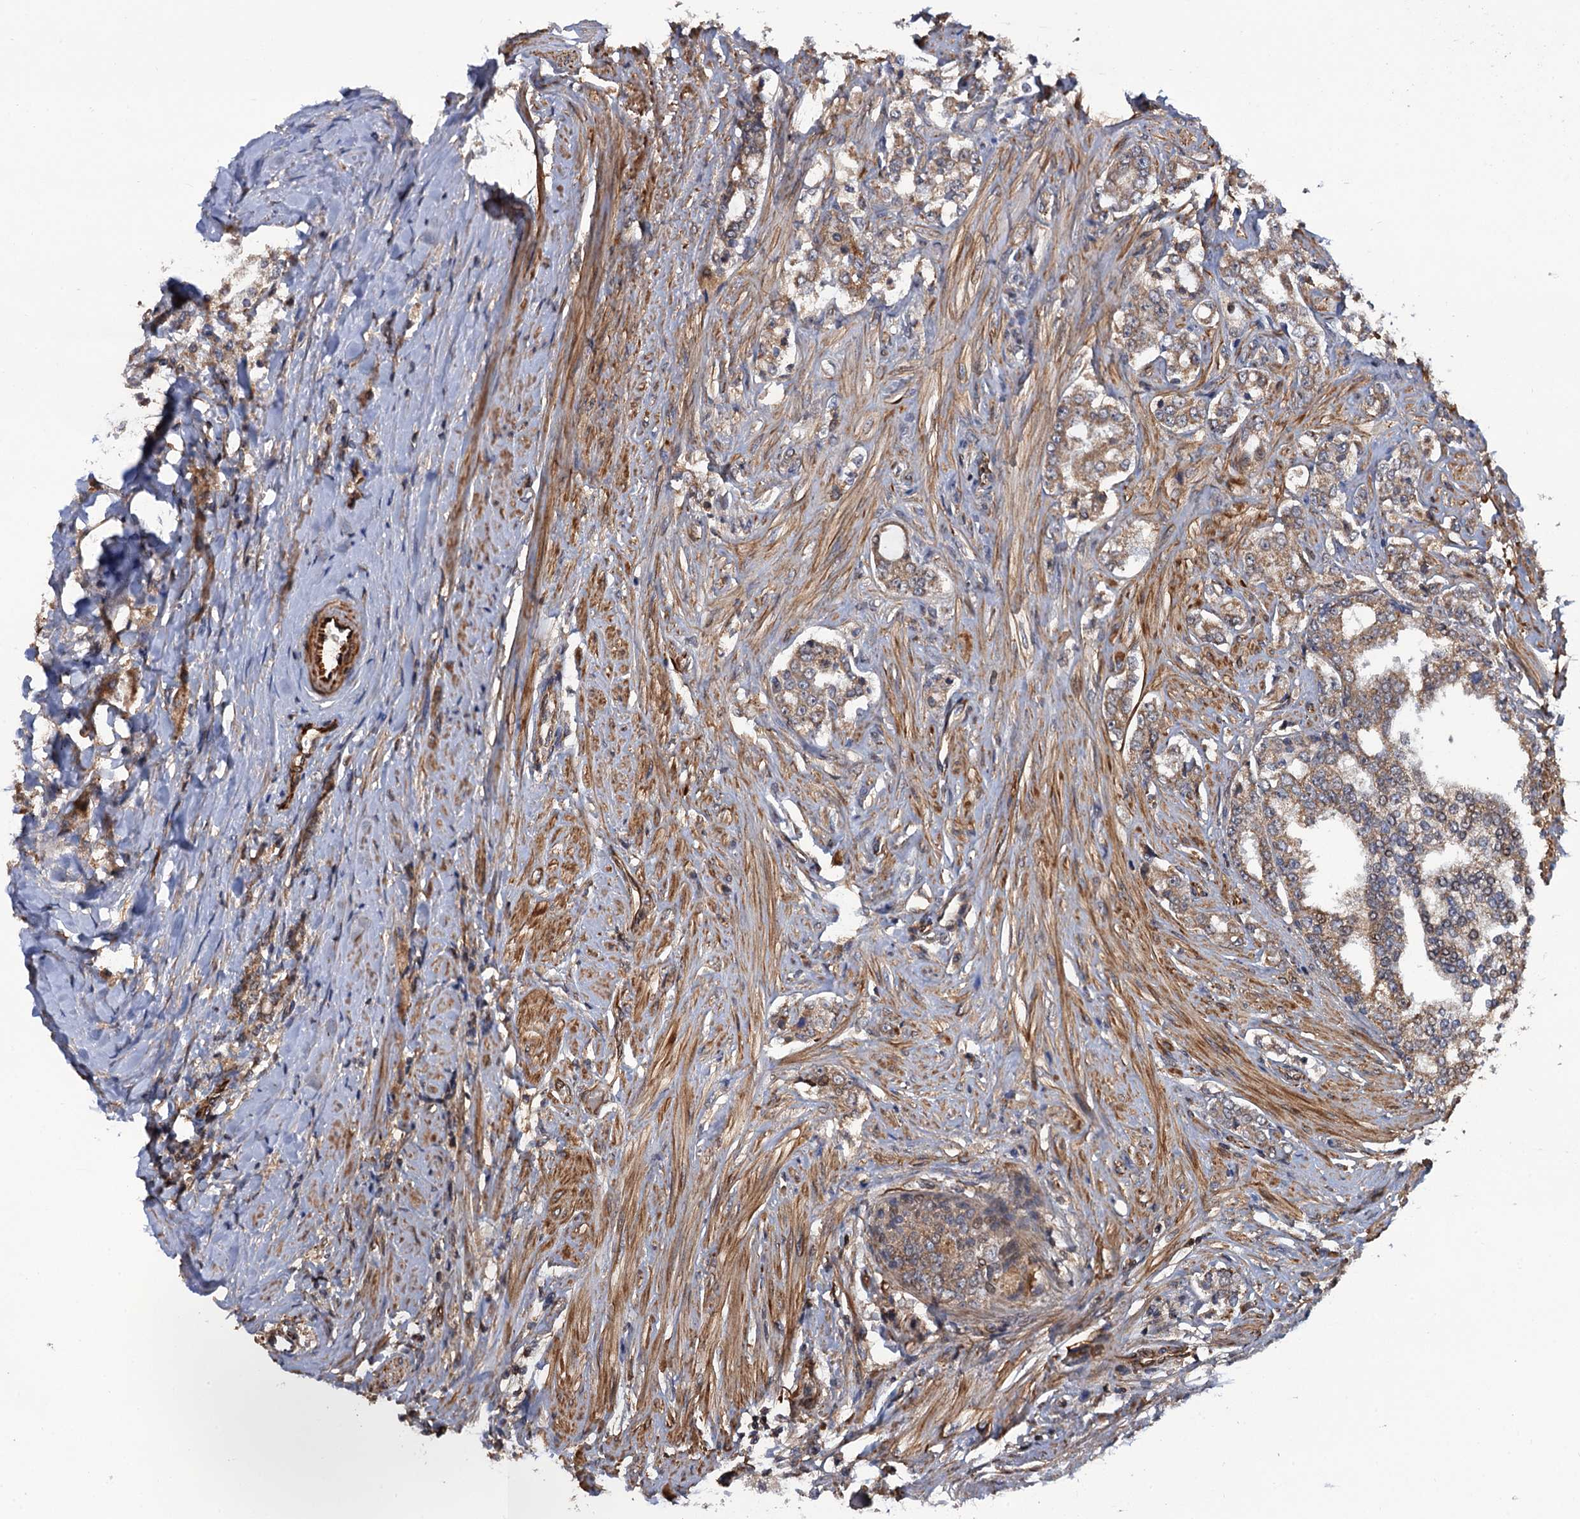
{"staining": {"intensity": "weak", "quantity": ">75%", "location": "cytoplasmic/membranous"}, "tissue": "prostate cancer", "cell_type": "Tumor cells", "image_type": "cancer", "snomed": [{"axis": "morphology", "description": "Adenocarcinoma, High grade"}, {"axis": "topography", "description": "Prostate"}], "caption": "Prostate high-grade adenocarcinoma stained for a protein (brown) shows weak cytoplasmic/membranous positive staining in about >75% of tumor cells.", "gene": "FSIP1", "patient": {"sex": "male", "age": 64}}